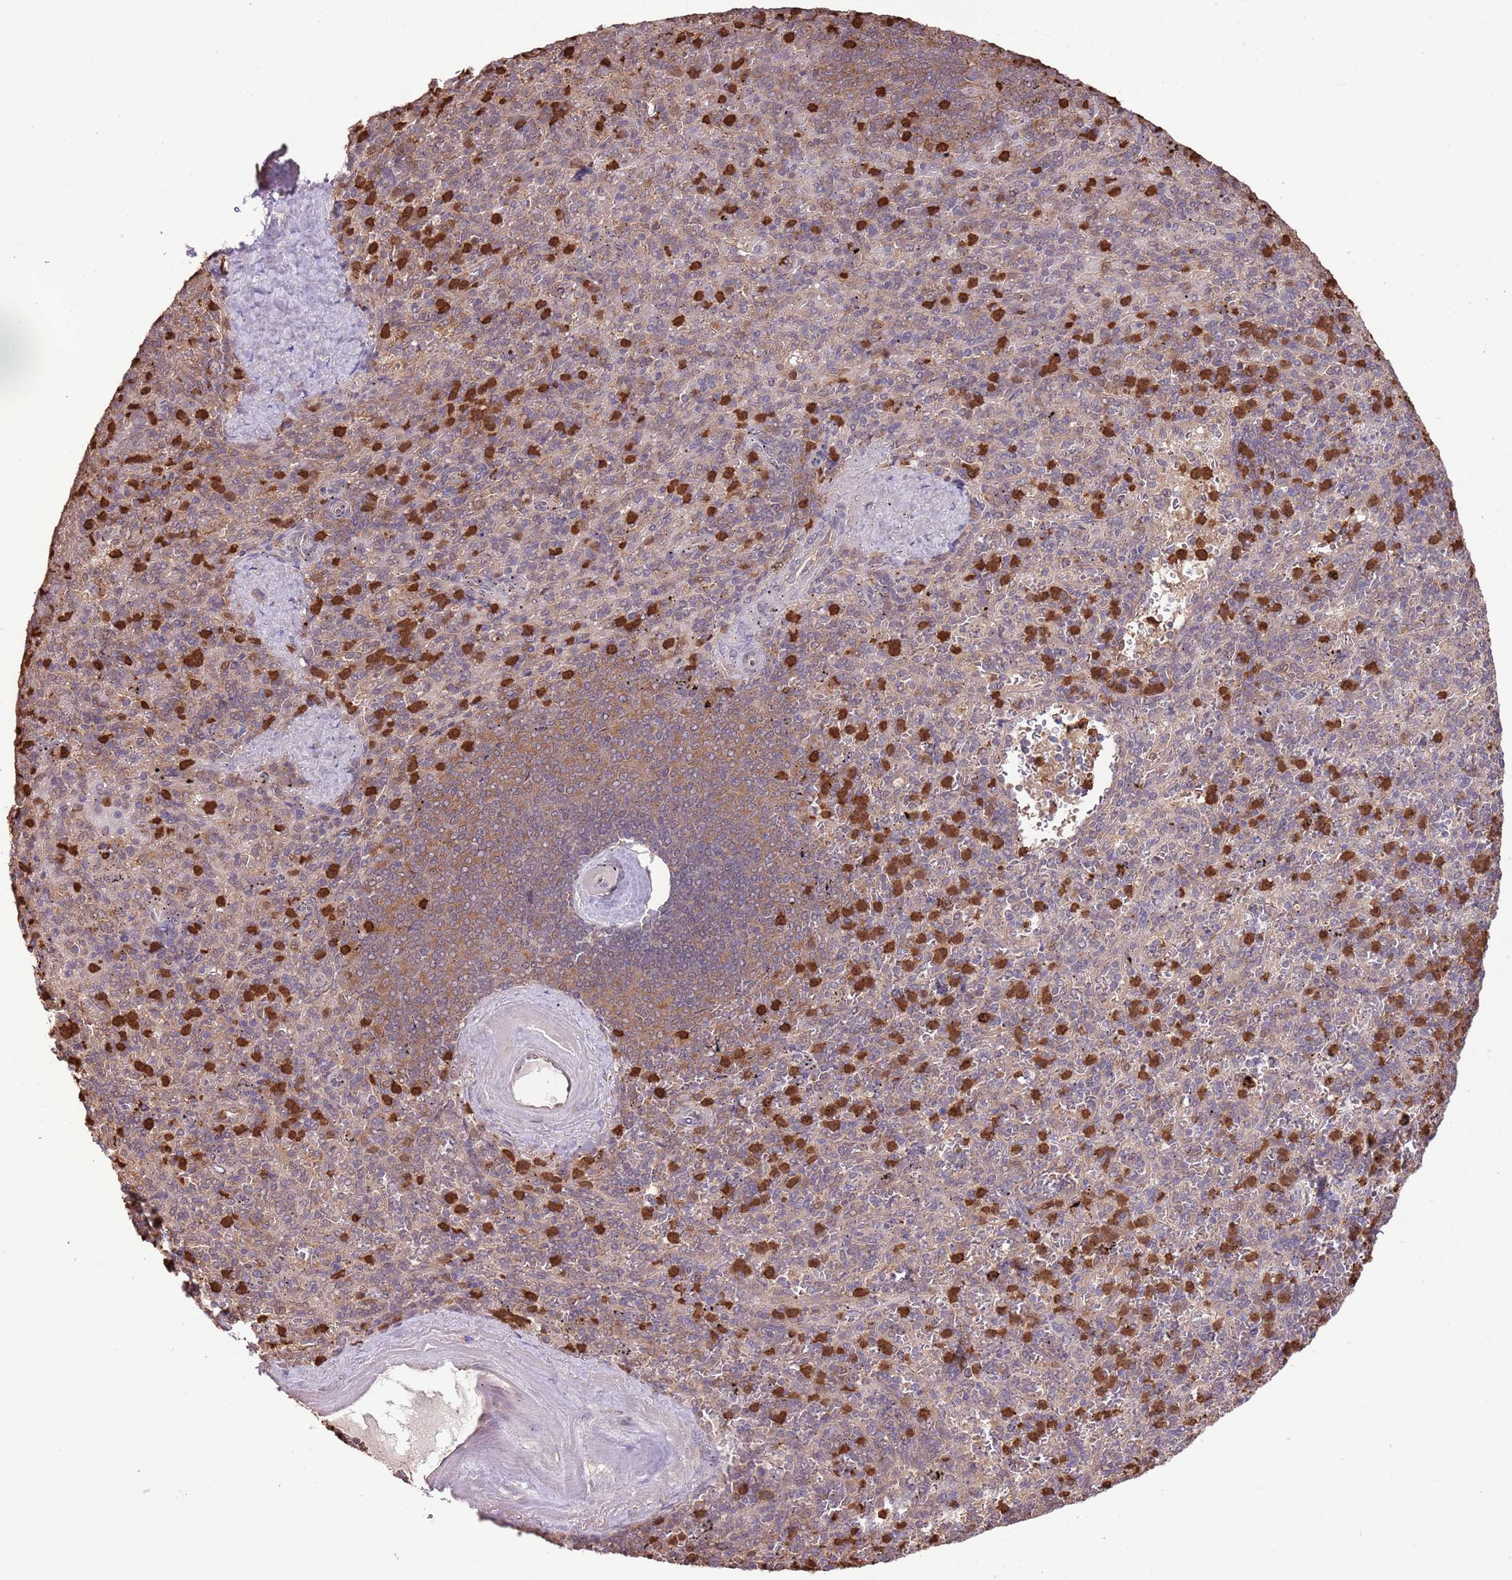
{"staining": {"intensity": "strong", "quantity": "25%-75%", "location": "cytoplasmic/membranous,nuclear"}, "tissue": "spleen", "cell_type": "Cells in red pulp", "image_type": "normal", "snomed": [{"axis": "morphology", "description": "Normal tissue, NOS"}, {"axis": "topography", "description": "Spleen"}], "caption": "Immunohistochemistry (IHC) micrograph of unremarkable spleen: spleen stained using immunohistochemistry (IHC) exhibits high levels of strong protein expression localized specifically in the cytoplasmic/membranous,nuclear of cells in red pulp, appearing as a cytoplasmic/membranous,nuclear brown color.", "gene": "AMIGO1", "patient": {"sex": "male", "age": 82}}